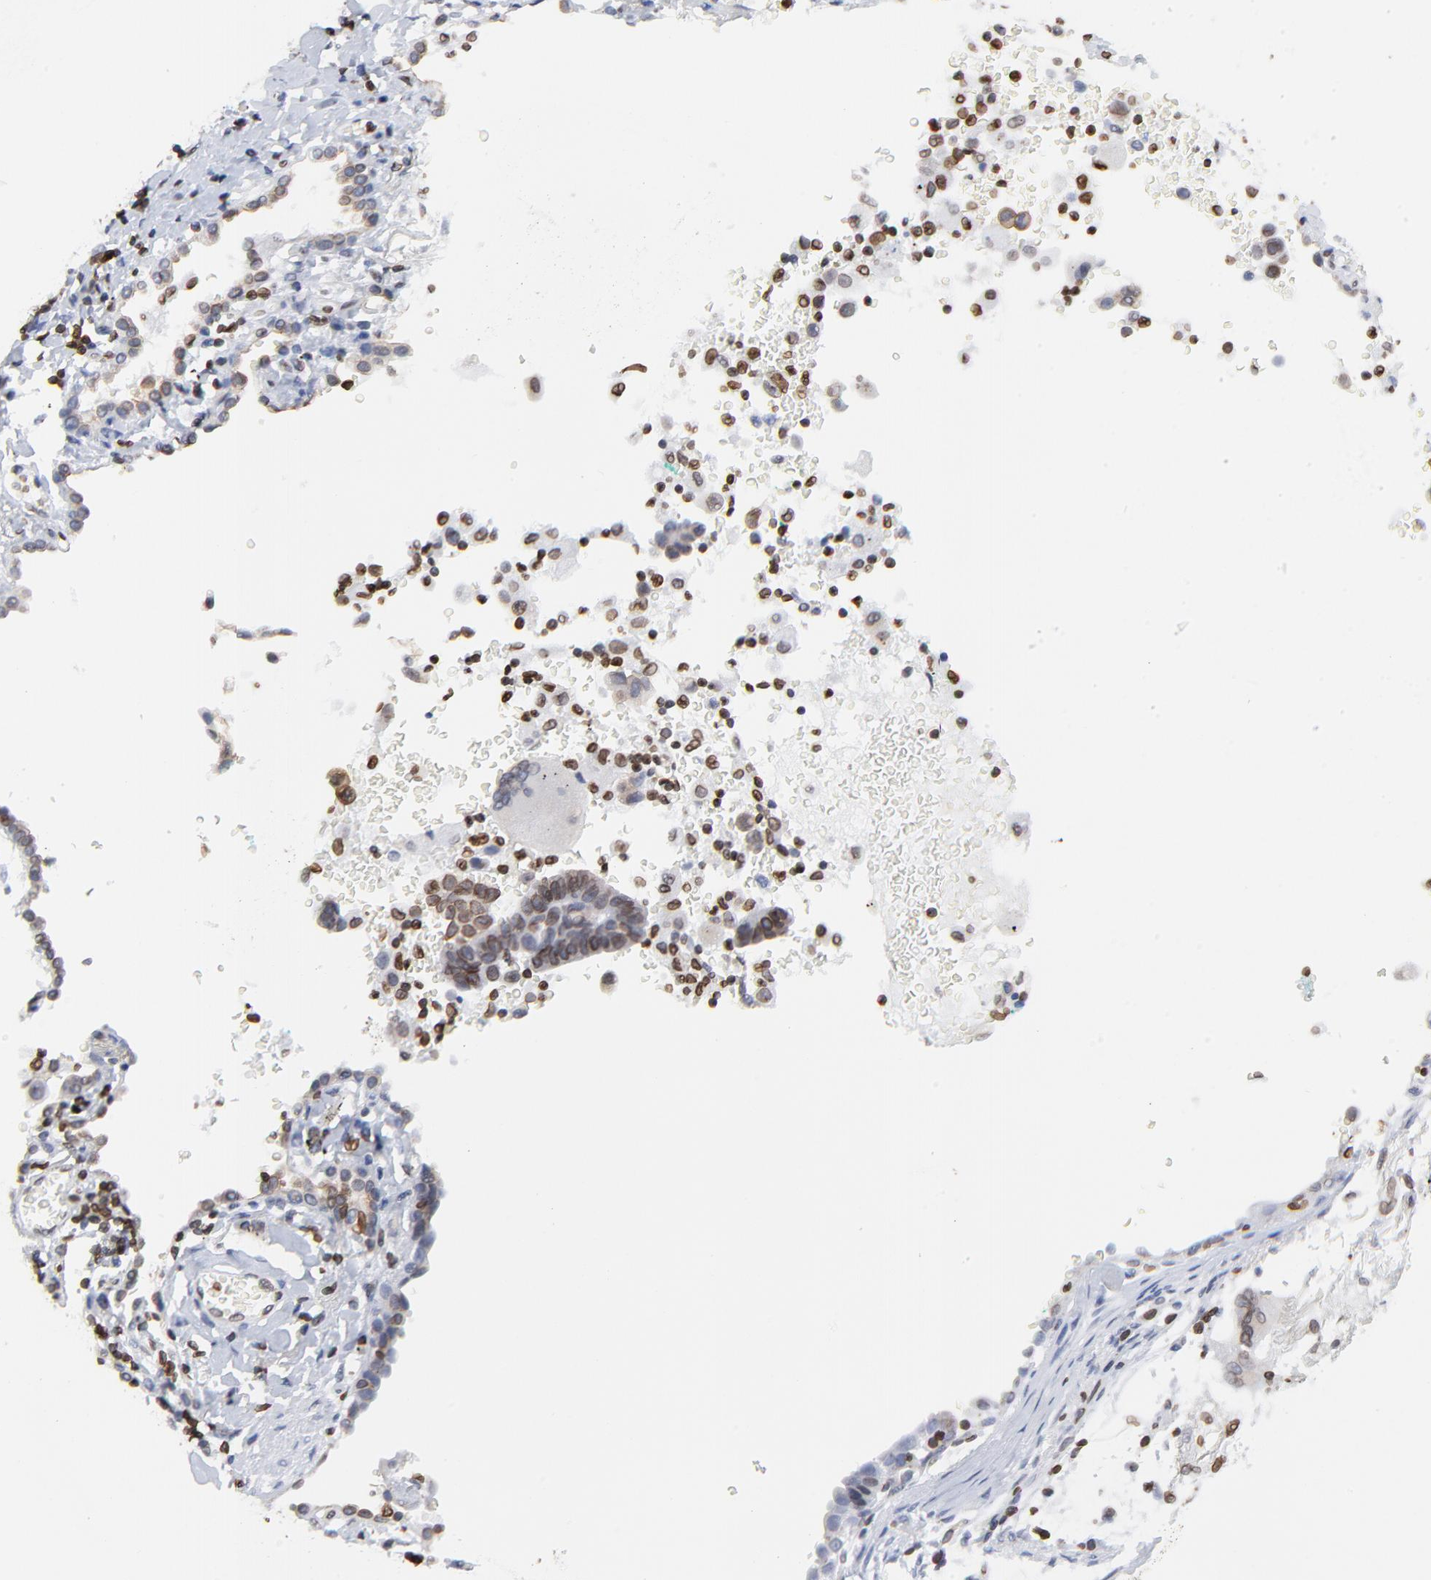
{"staining": {"intensity": "moderate", "quantity": ">75%", "location": "cytoplasmic/membranous,nuclear"}, "tissue": "lung cancer", "cell_type": "Tumor cells", "image_type": "cancer", "snomed": [{"axis": "morphology", "description": "Adenocarcinoma, NOS"}, {"axis": "topography", "description": "Lung"}], "caption": "The micrograph demonstrates immunohistochemical staining of lung cancer. There is moderate cytoplasmic/membranous and nuclear positivity is appreciated in about >75% of tumor cells.", "gene": "THAP7", "patient": {"sex": "female", "age": 64}}